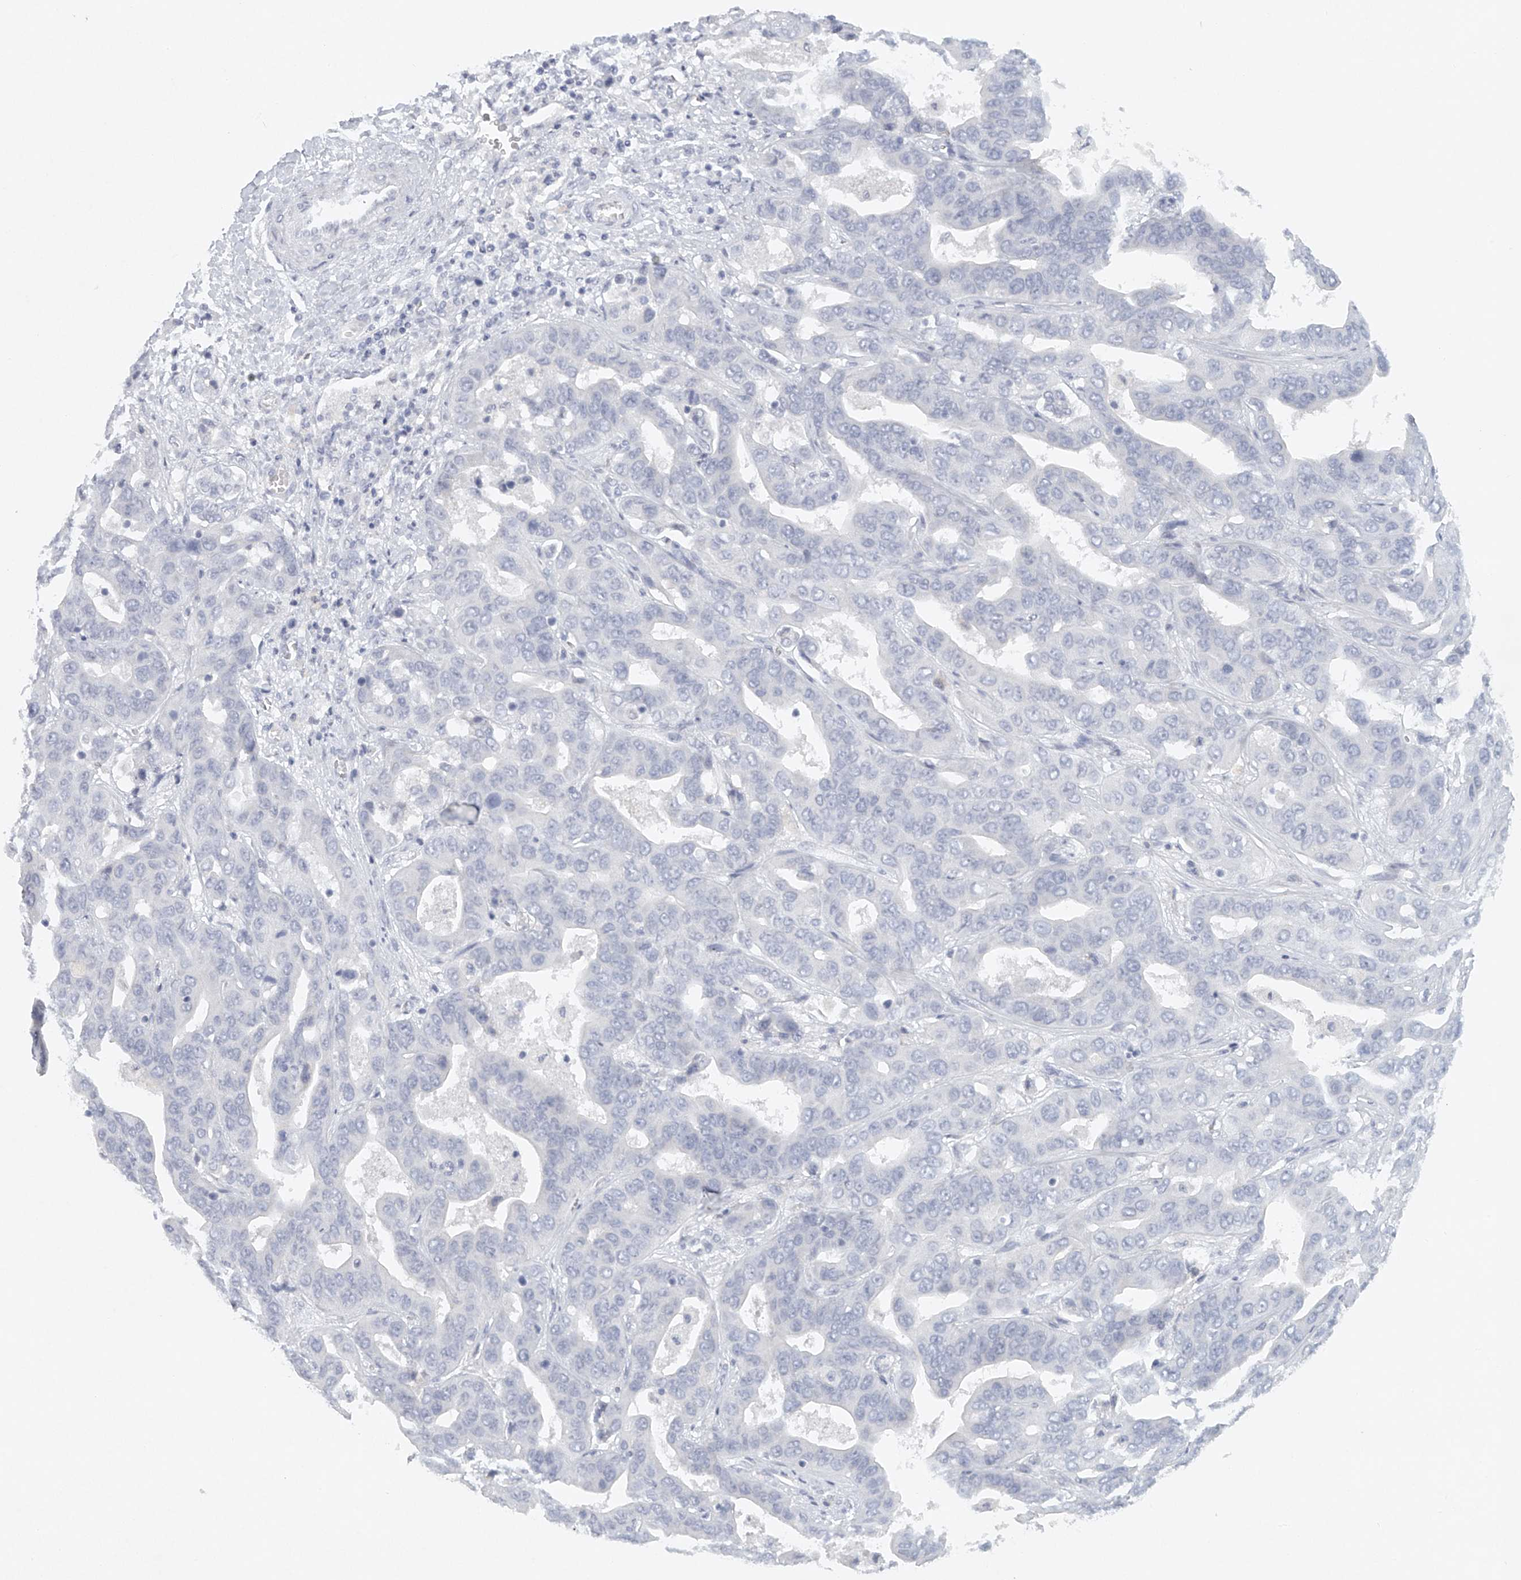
{"staining": {"intensity": "negative", "quantity": "none", "location": "none"}, "tissue": "liver cancer", "cell_type": "Tumor cells", "image_type": "cancer", "snomed": [{"axis": "morphology", "description": "Cholangiocarcinoma"}, {"axis": "topography", "description": "Liver"}], "caption": "This micrograph is of cholangiocarcinoma (liver) stained with IHC to label a protein in brown with the nuclei are counter-stained blue. There is no staining in tumor cells. The staining is performed using DAB brown chromogen with nuclei counter-stained in using hematoxylin.", "gene": "FAT2", "patient": {"sex": "female", "age": 52}}